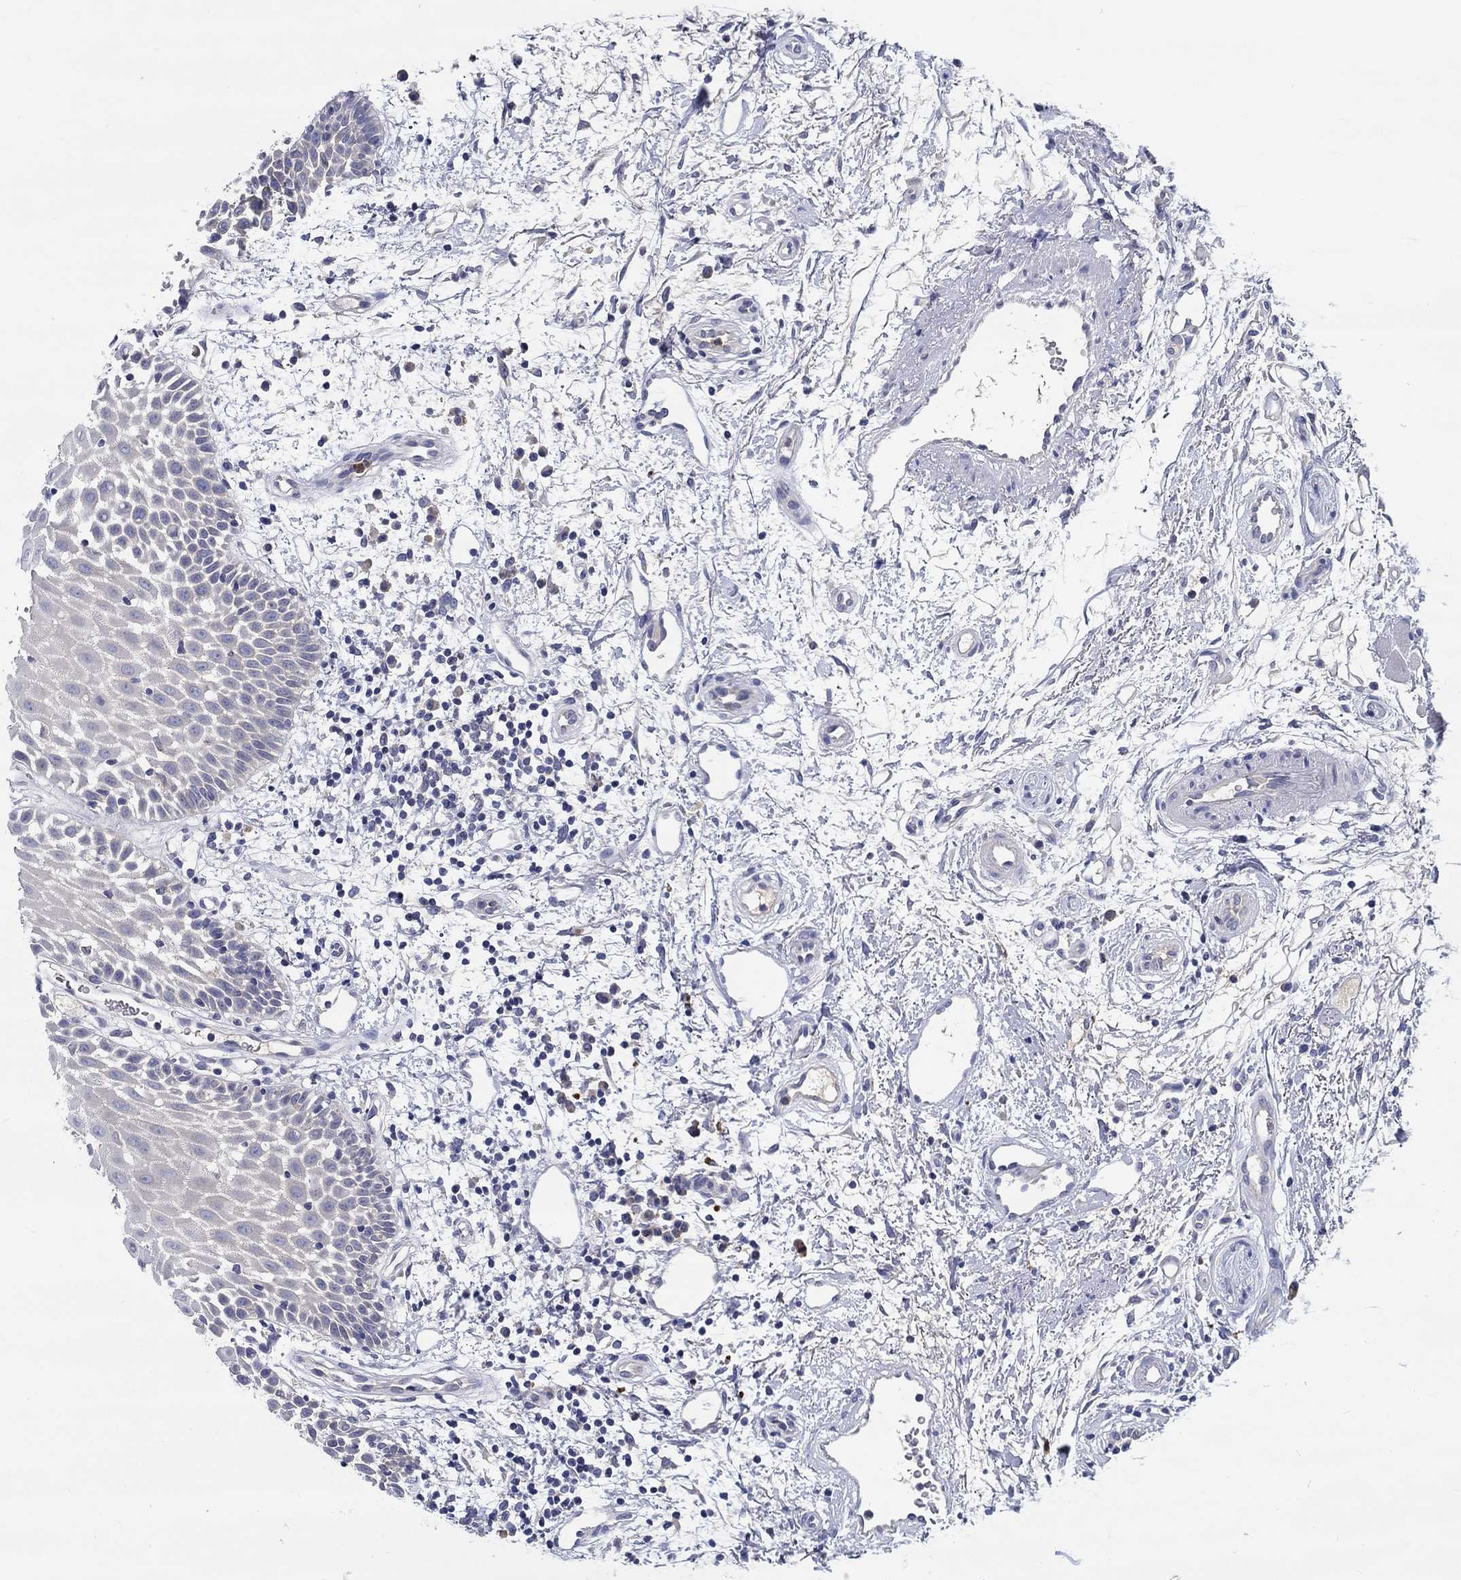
{"staining": {"intensity": "negative", "quantity": "none", "location": "none"}, "tissue": "oral mucosa", "cell_type": "Squamous epithelial cells", "image_type": "normal", "snomed": [{"axis": "morphology", "description": "Normal tissue, NOS"}, {"axis": "morphology", "description": "Squamous cell carcinoma, NOS"}, {"axis": "topography", "description": "Oral tissue"}, {"axis": "topography", "description": "Head-Neck"}], "caption": "This photomicrograph is of unremarkable oral mucosa stained with immunohistochemistry (IHC) to label a protein in brown with the nuclei are counter-stained blue. There is no expression in squamous epithelial cells.", "gene": "CHIT1", "patient": {"sex": "female", "age": 75}}